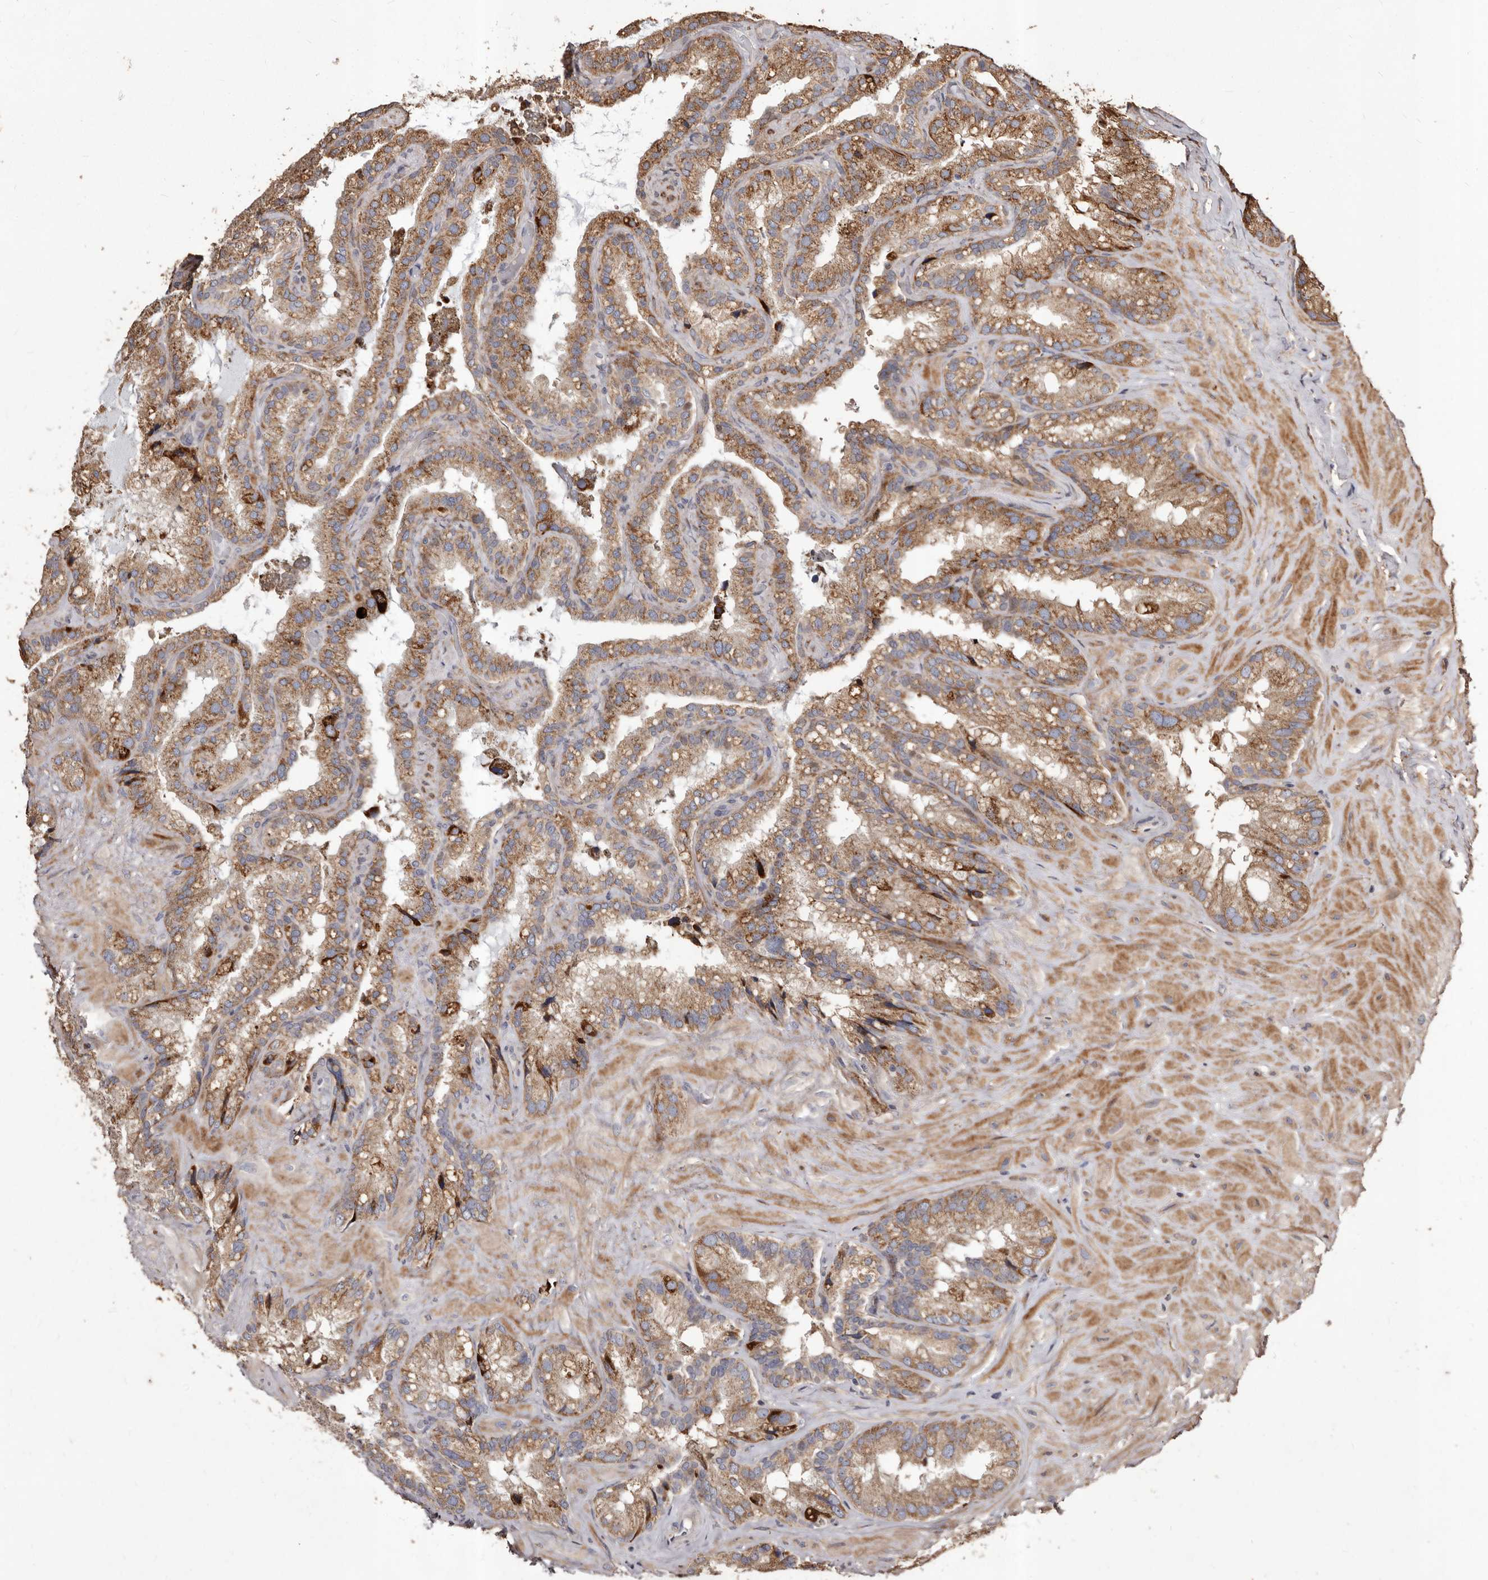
{"staining": {"intensity": "moderate", "quantity": ">75%", "location": "cytoplasmic/membranous"}, "tissue": "seminal vesicle", "cell_type": "Glandular cells", "image_type": "normal", "snomed": [{"axis": "morphology", "description": "Normal tissue, NOS"}, {"axis": "topography", "description": "Prostate"}, {"axis": "topography", "description": "Seminal veicle"}], "caption": "A photomicrograph showing moderate cytoplasmic/membranous staining in approximately >75% of glandular cells in normal seminal vesicle, as visualized by brown immunohistochemical staining.", "gene": "STEAP2", "patient": {"sex": "male", "age": 68}}